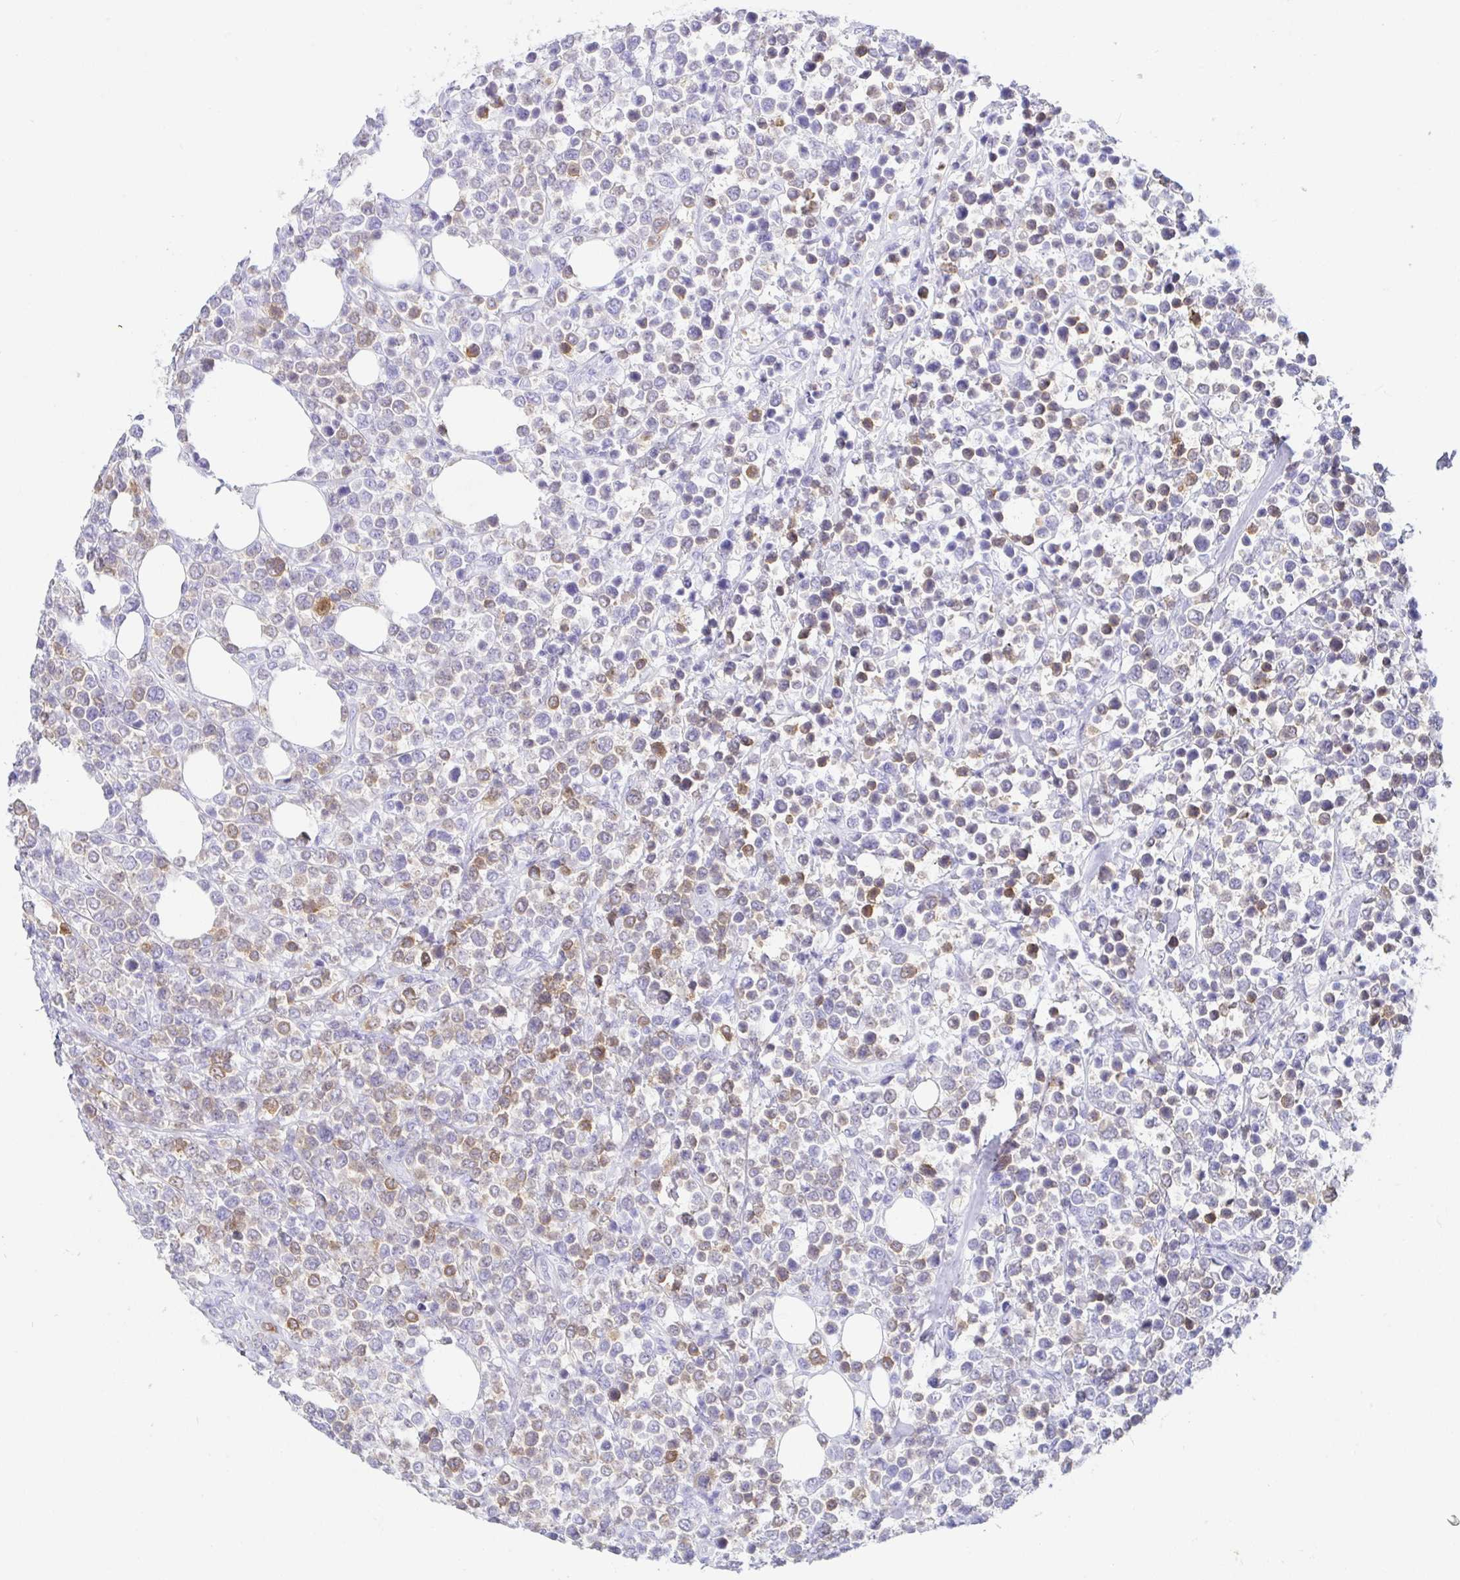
{"staining": {"intensity": "moderate", "quantity": "<25%", "location": "cytoplasmic/membranous"}, "tissue": "lymphoma", "cell_type": "Tumor cells", "image_type": "cancer", "snomed": [{"axis": "morphology", "description": "Malignant lymphoma, non-Hodgkin's type, High grade"}, {"axis": "topography", "description": "Soft tissue"}], "caption": "IHC histopathology image of neoplastic tissue: lymphoma stained using IHC displays low levels of moderate protein expression localized specifically in the cytoplasmic/membranous of tumor cells, appearing as a cytoplasmic/membranous brown color.", "gene": "PAX8", "patient": {"sex": "female", "age": 56}}